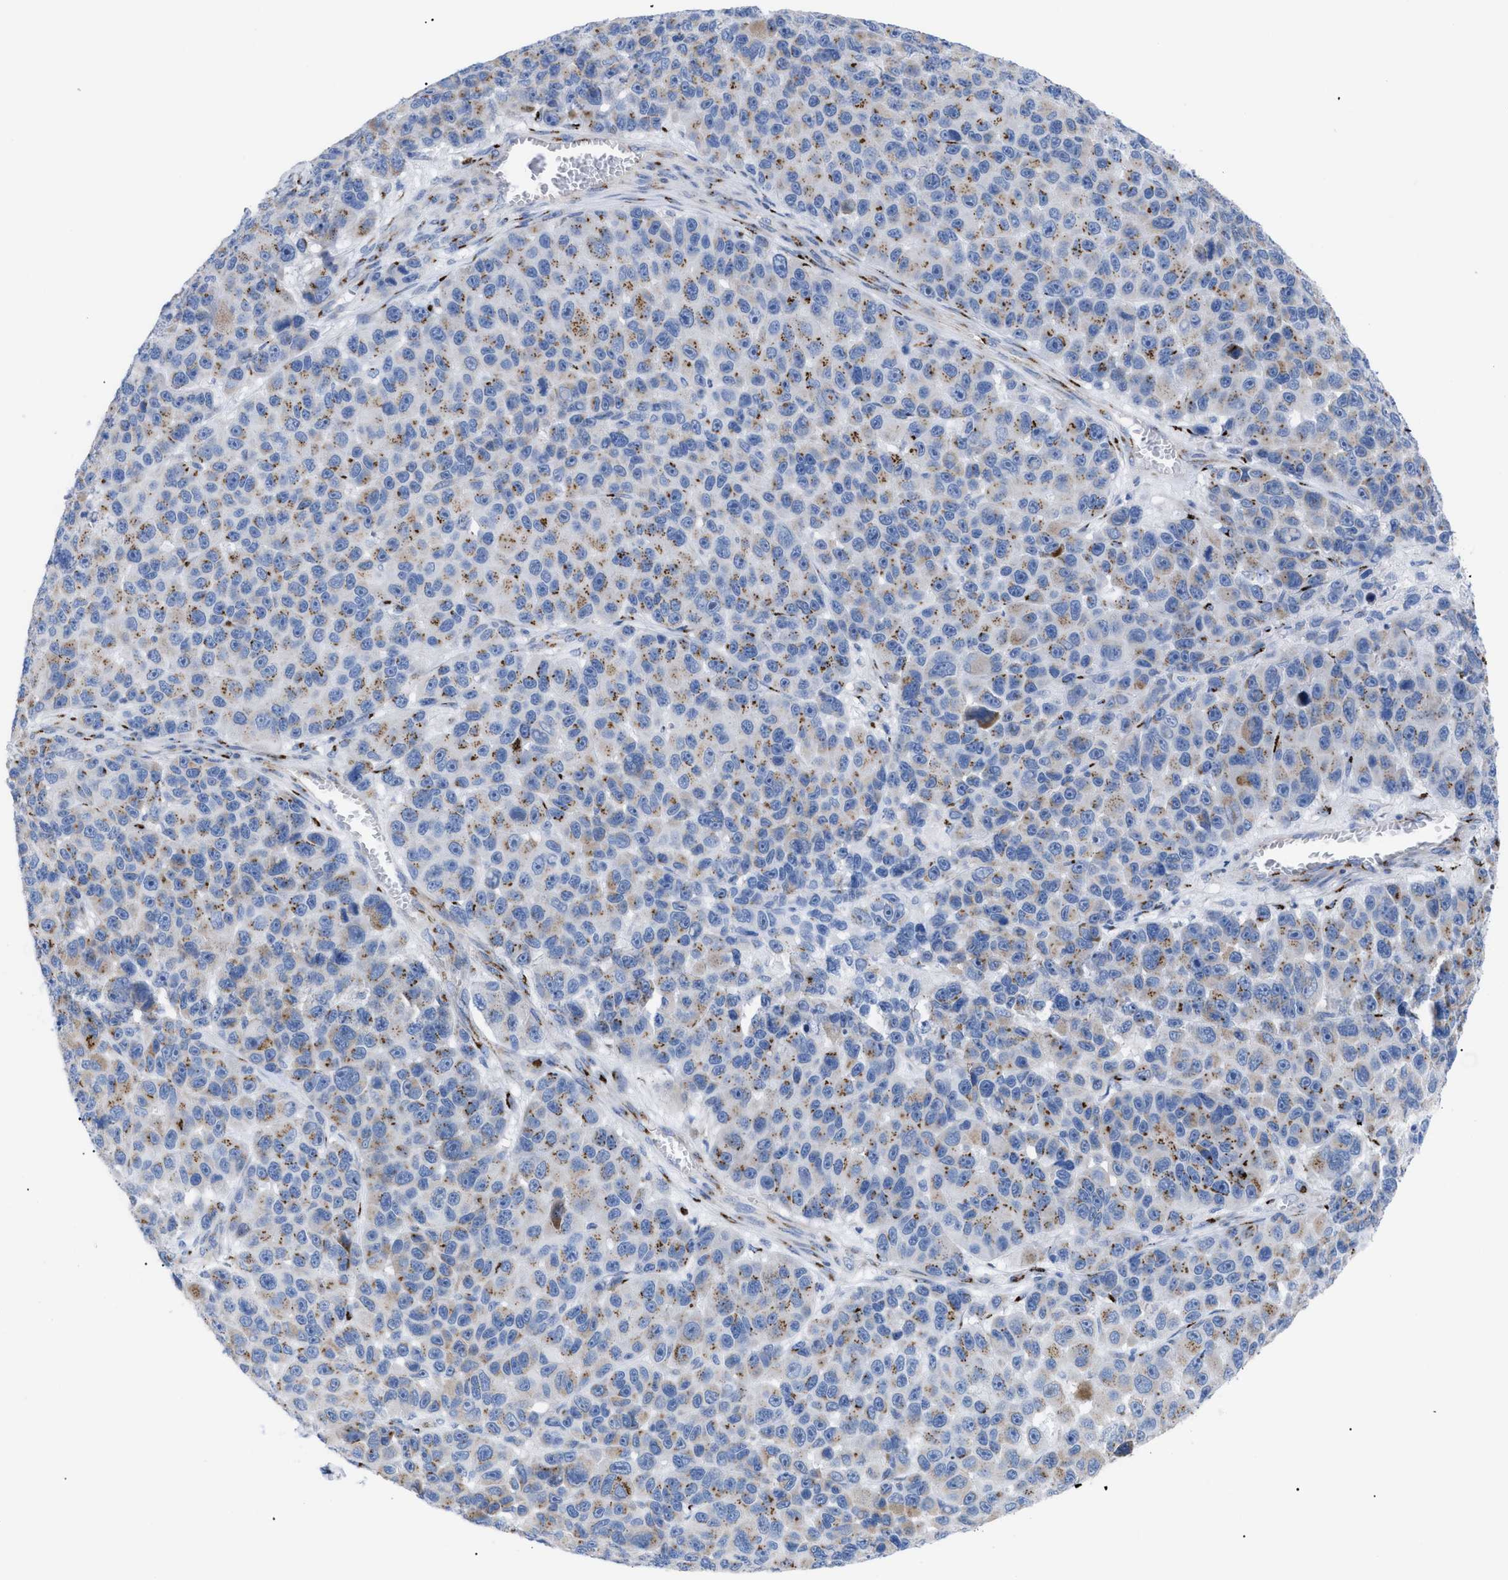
{"staining": {"intensity": "moderate", "quantity": "25%-75%", "location": "cytoplasmic/membranous"}, "tissue": "melanoma", "cell_type": "Tumor cells", "image_type": "cancer", "snomed": [{"axis": "morphology", "description": "Malignant melanoma, NOS"}, {"axis": "topography", "description": "Skin"}], "caption": "This is a histology image of immunohistochemistry staining of melanoma, which shows moderate positivity in the cytoplasmic/membranous of tumor cells.", "gene": "TMEM17", "patient": {"sex": "male", "age": 53}}